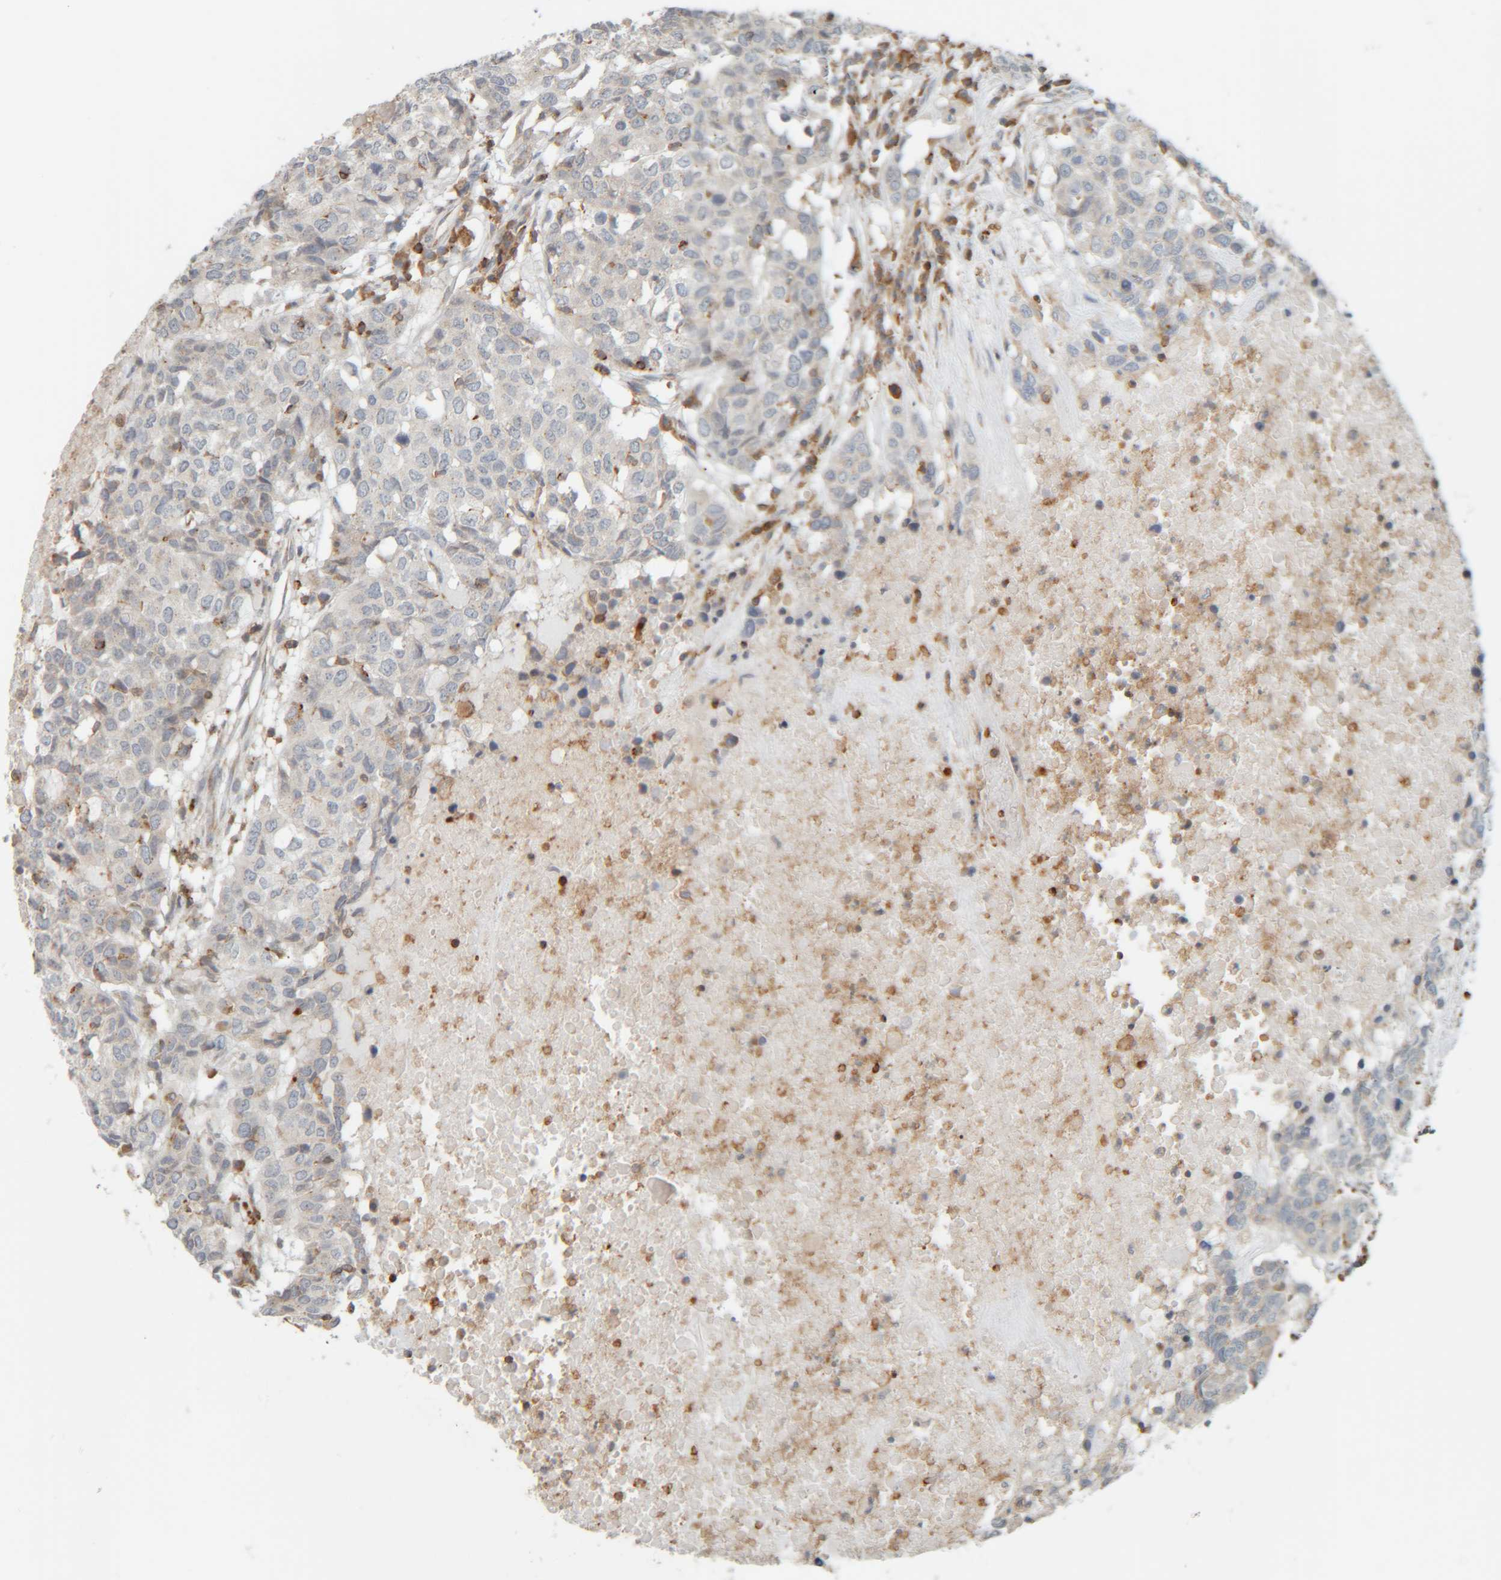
{"staining": {"intensity": "negative", "quantity": "none", "location": "none"}, "tissue": "head and neck cancer", "cell_type": "Tumor cells", "image_type": "cancer", "snomed": [{"axis": "morphology", "description": "Squamous cell carcinoma, NOS"}, {"axis": "topography", "description": "Head-Neck"}], "caption": "An image of human squamous cell carcinoma (head and neck) is negative for staining in tumor cells.", "gene": "CCDC57", "patient": {"sex": "male", "age": 66}}